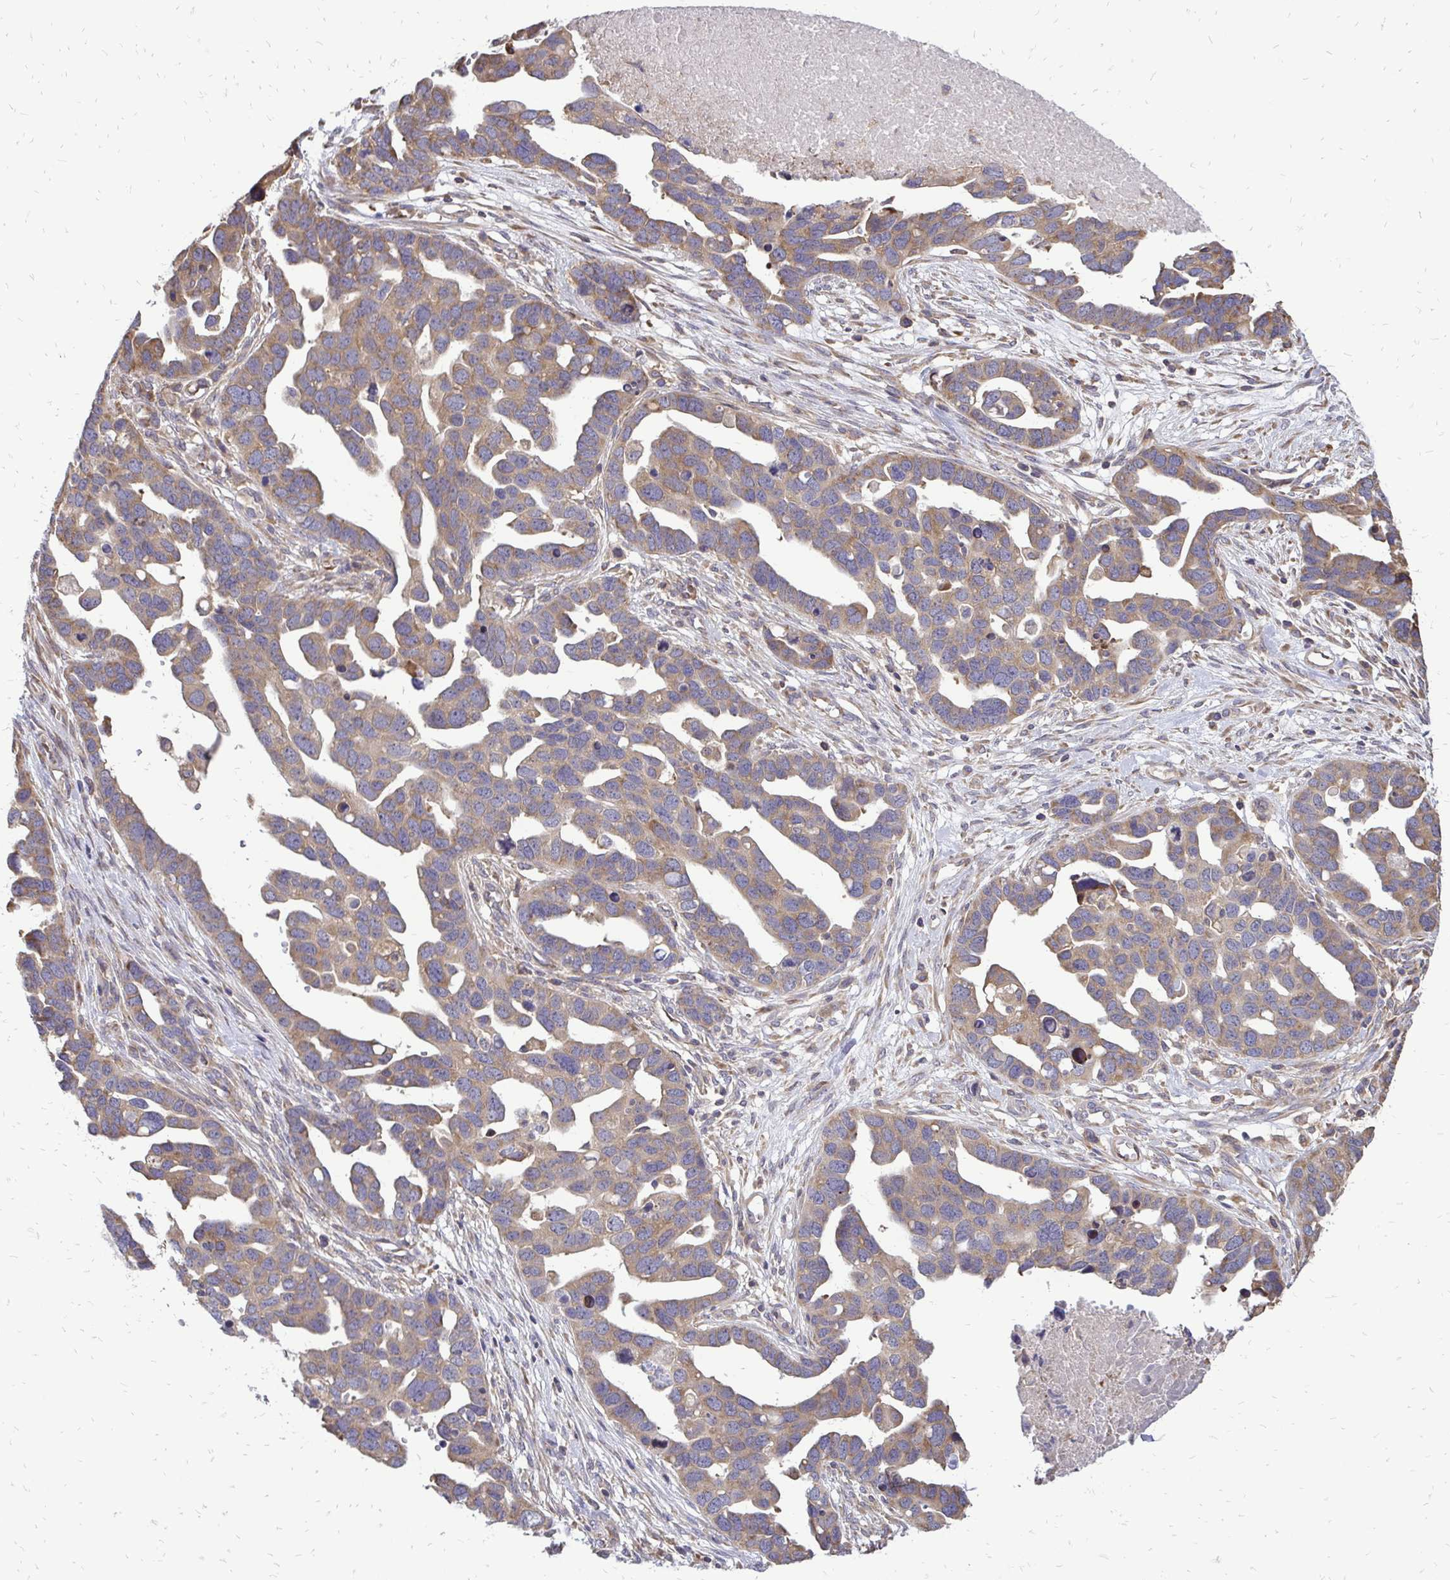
{"staining": {"intensity": "weak", "quantity": ">75%", "location": "cytoplasmic/membranous"}, "tissue": "ovarian cancer", "cell_type": "Tumor cells", "image_type": "cancer", "snomed": [{"axis": "morphology", "description": "Cystadenocarcinoma, serous, NOS"}, {"axis": "topography", "description": "Ovary"}], "caption": "A photomicrograph of human serous cystadenocarcinoma (ovarian) stained for a protein shows weak cytoplasmic/membranous brown staining in tumor cells.", "gene": "RPS3", "patient": {"sex": "female", "age": 54}}